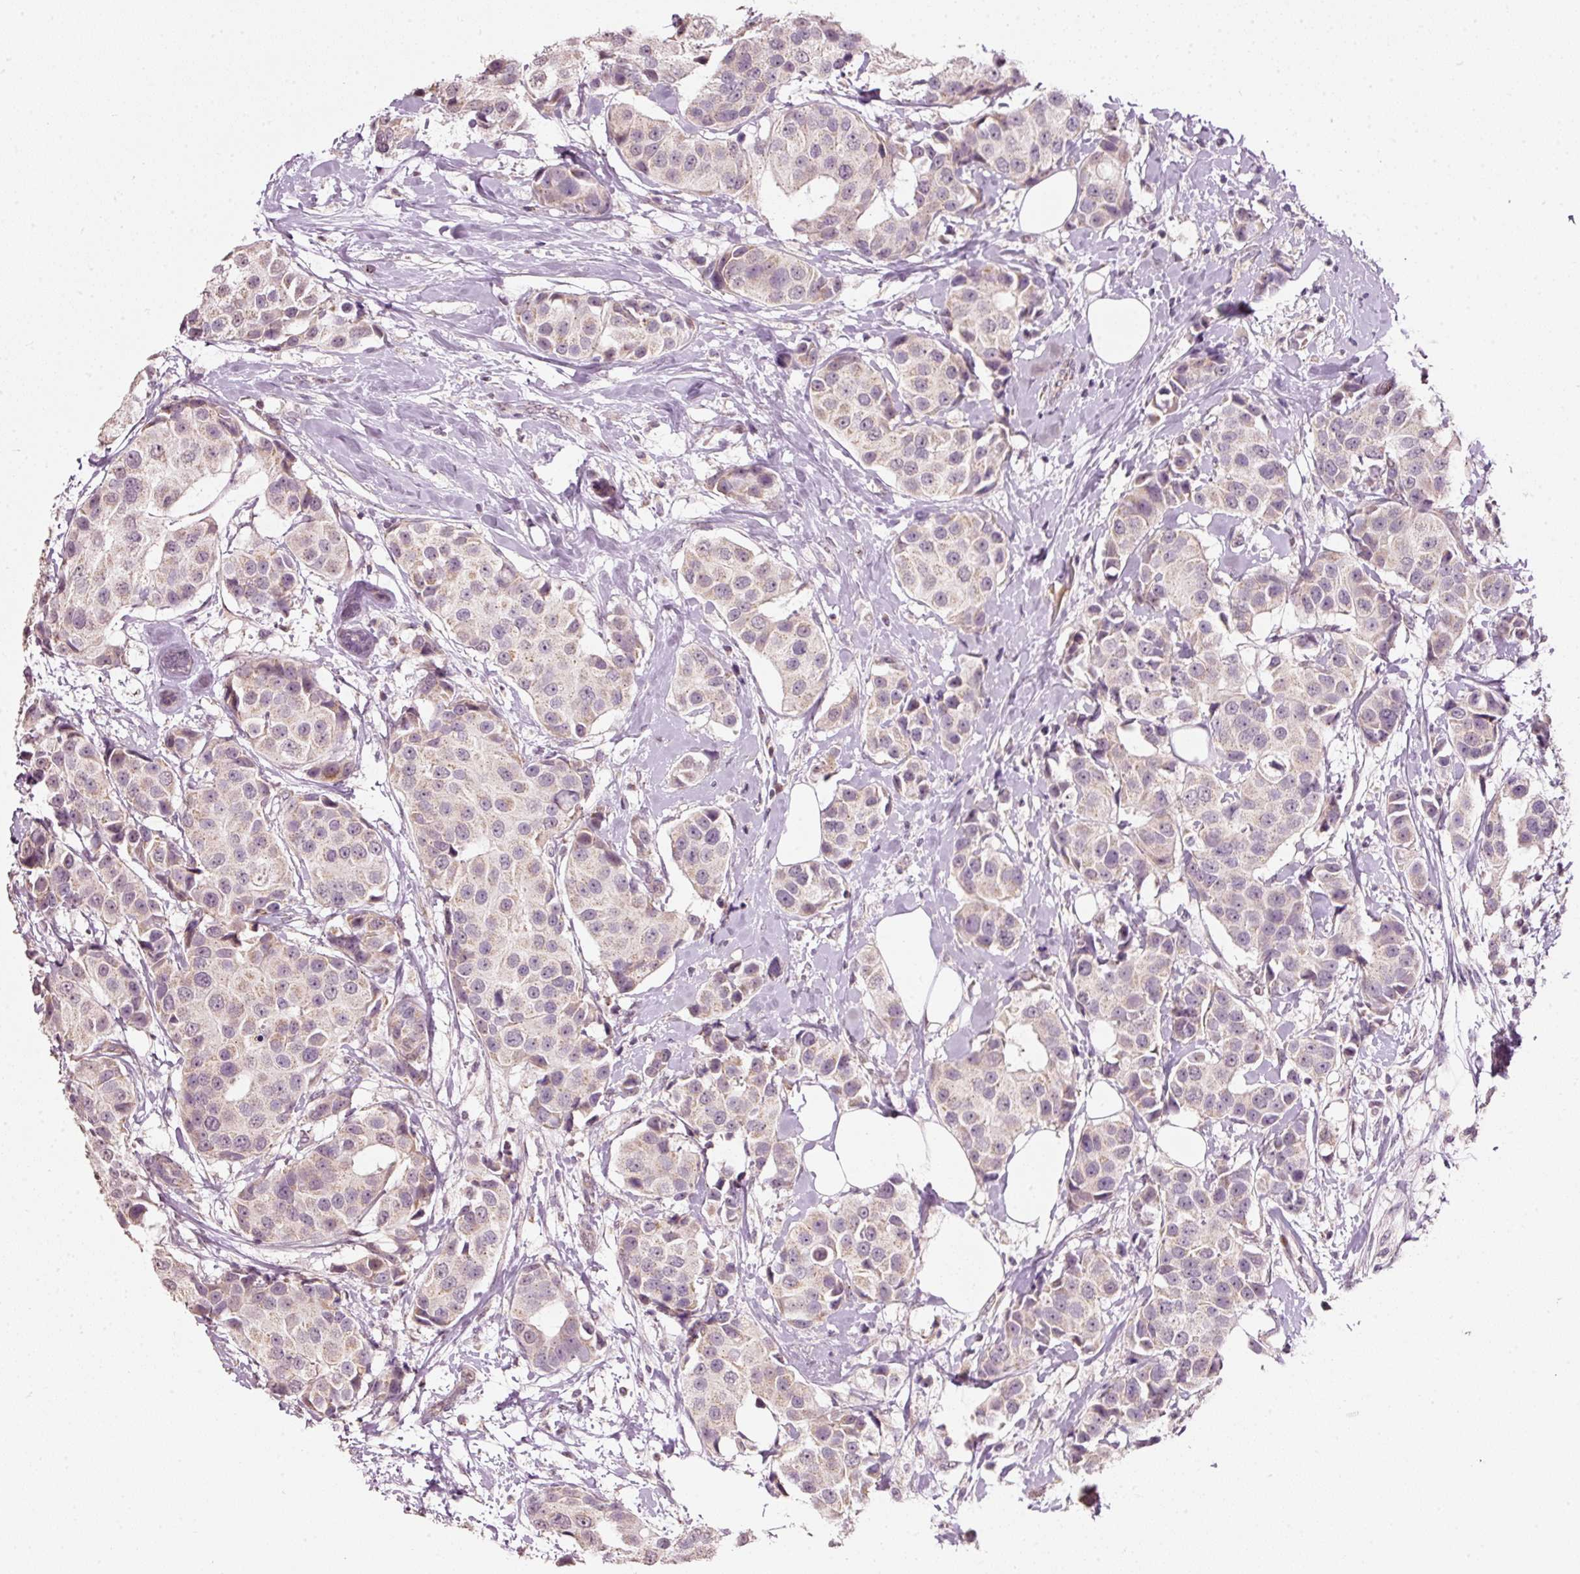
{"staining": {"intensity": "weak", "quantity": "<25%", "location": "cytoplasmic/membranous"}, "tissue": "breast cancer", "cell_type": "Tumor cells", "image_type": "cancer", "snomed": [{"axis": "morphology", "description": "Normal tissue, NOS"}, {"axis": "morphology", "description": "Duct carcinoma"}, {"axis": "topography", "description": "Breast"}], "caption": "Immunohistochemistry (IHC) of invasive ductal carcinoma (breast) exhibits no staining in tumor cells. Nuclei are stained in blue.", "gene": "TOB2", "patient": {"sex": "female", "age": 39}}